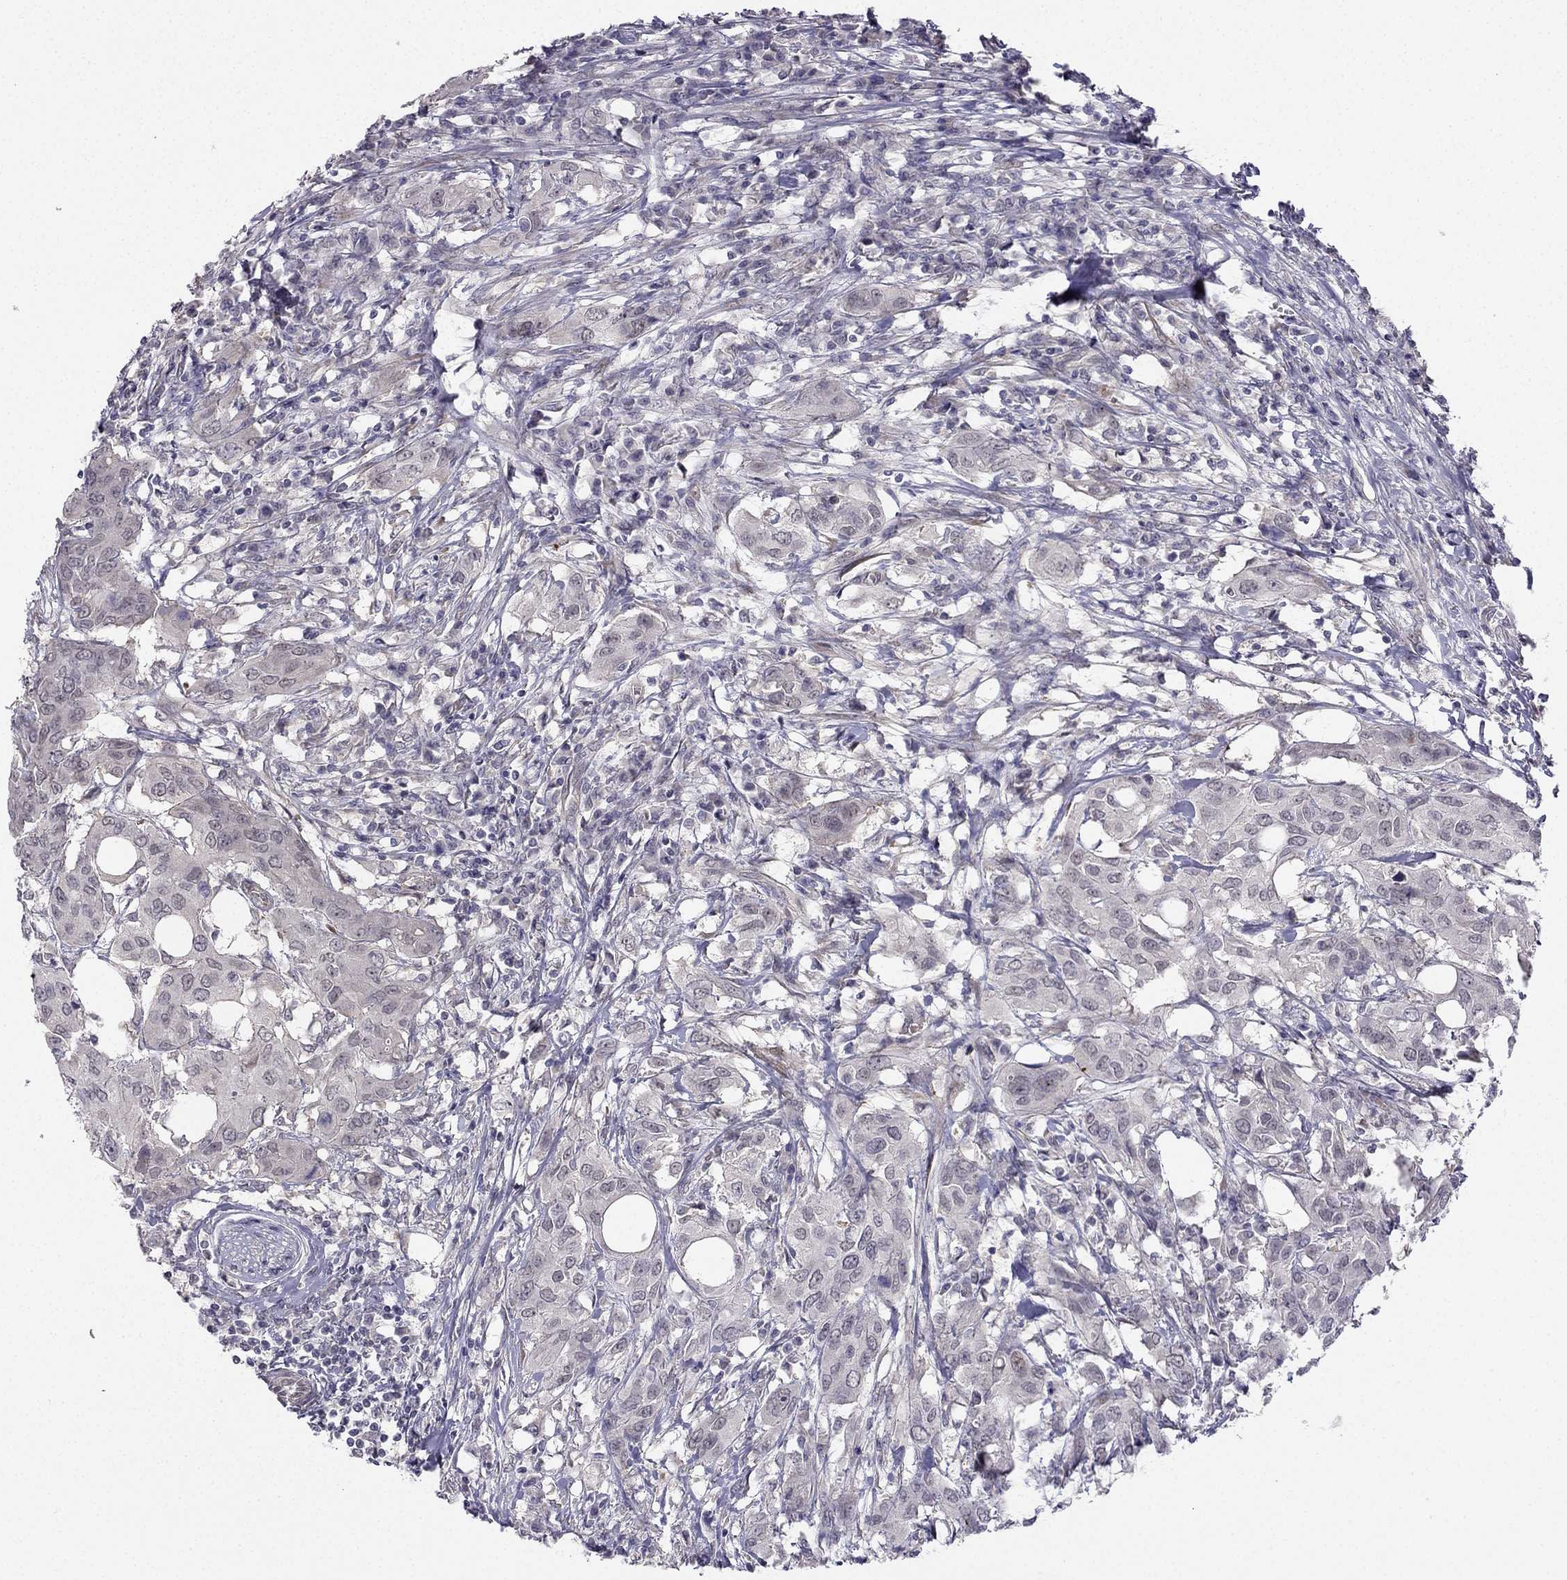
{"staining": {"intensity": "negative", "quantity": "none", "location": "none"}, "tissue": "urothelial cancer", "cell_type": "Tumor cells", "image_type": "cancer", "snomed": [{"axis": "morphology", "description": "Urothelial carcinoma, NOS"}, {"axis": "morphology", "description": "Urothelial carcinoma, High grade"}, {"axis": "topography", "description": "Urinary bladder"}], "caption": "Tumor cells show no significant protein staining in urothelial cancer.", "gene": "CHST8", "patient": {"sex": "male", "age": 63}}